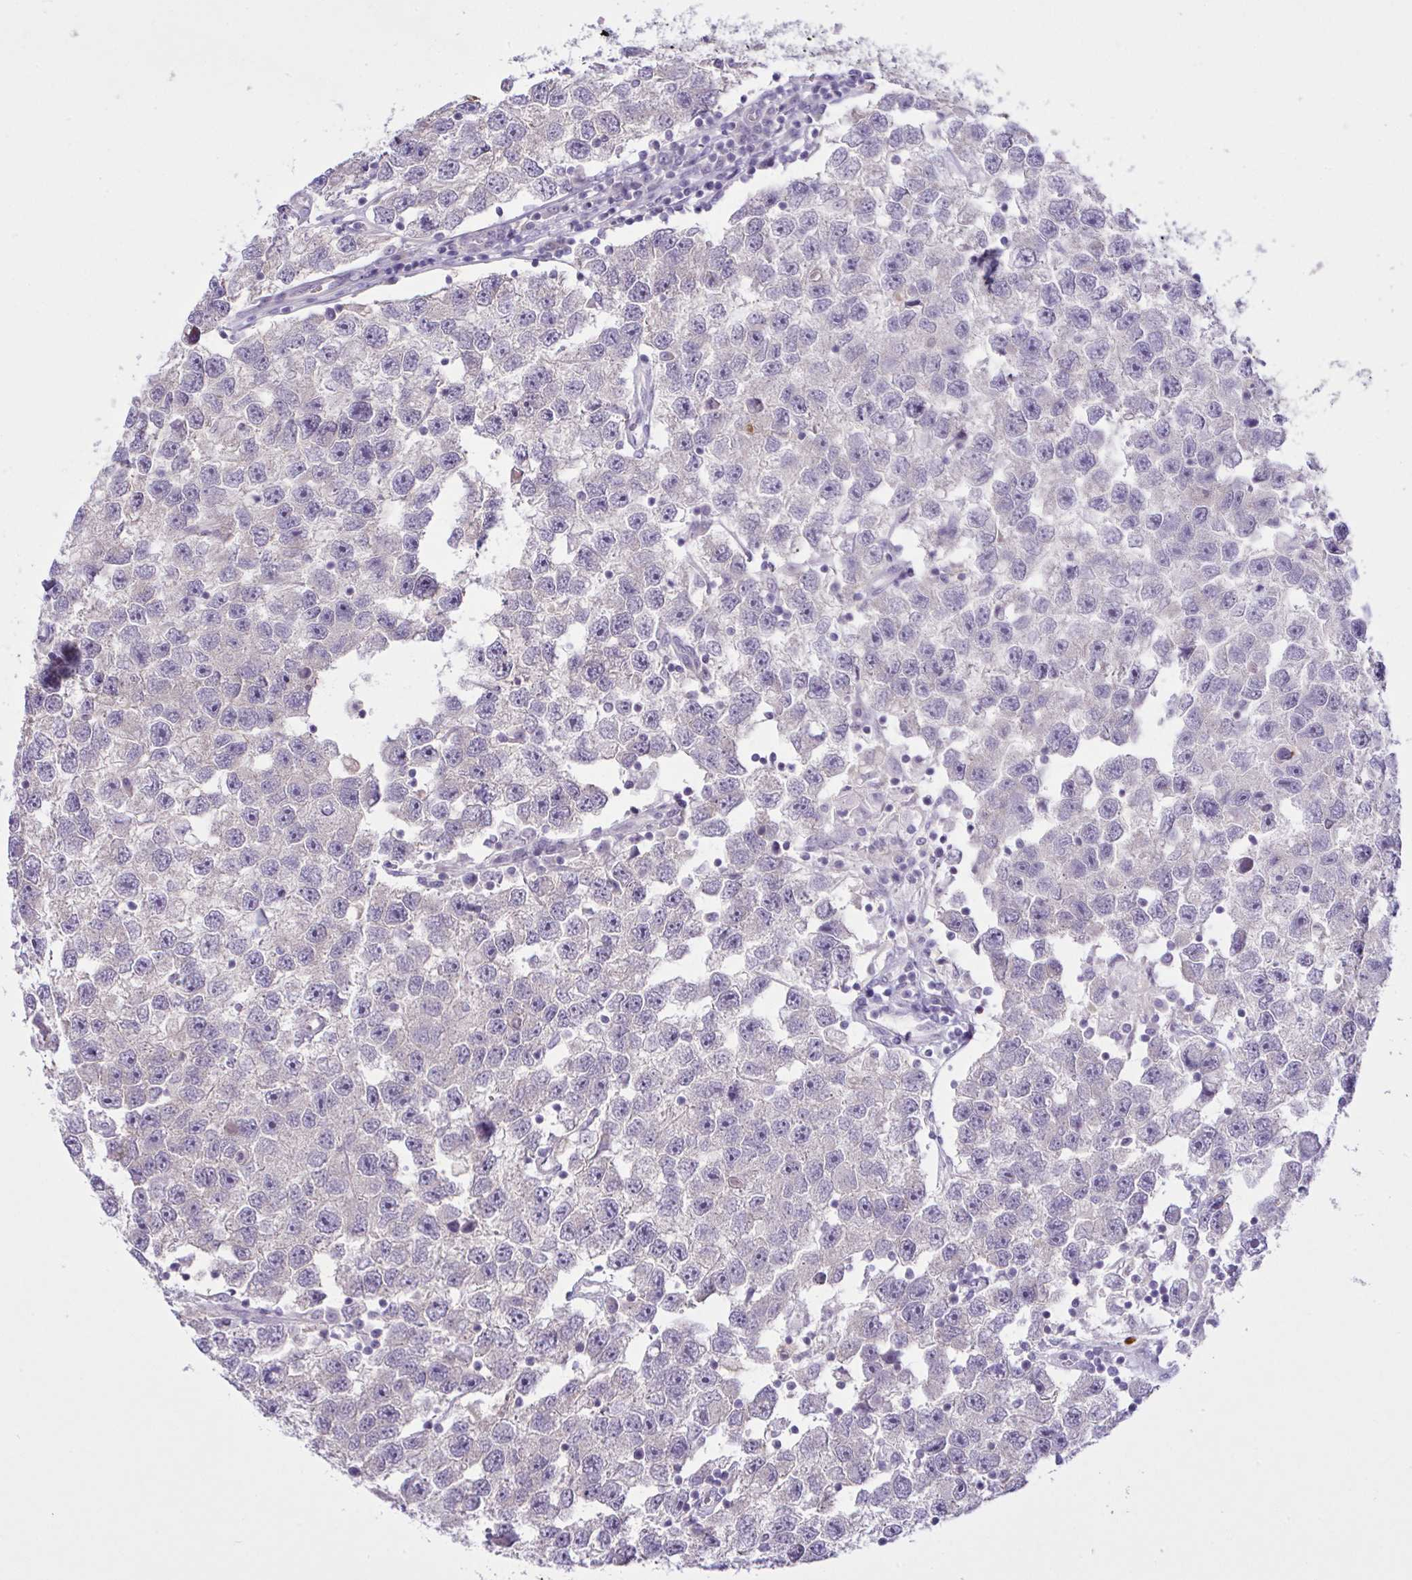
{"staining": {"intensity": "negative", "quantity": "none", "location": "none"}, "tissue": "testis cancer", "cell_type": "Tumor cells", "image_type": "cancer", "snomed": [{"axis": "morphology", "description": "Seminoma, NOS"}, {"axis": "topography", "description": "Testis"}], "caption": "This photomicrograph is of seminoma (testis) stained with immunohistochemistry (IHC) to label a protein in brown with the nuclei are counter-stained blue. There is no positivity in tumor cells.", "gene": "SYNPO2L", "patient": {"sex": "male", "age": 26}}